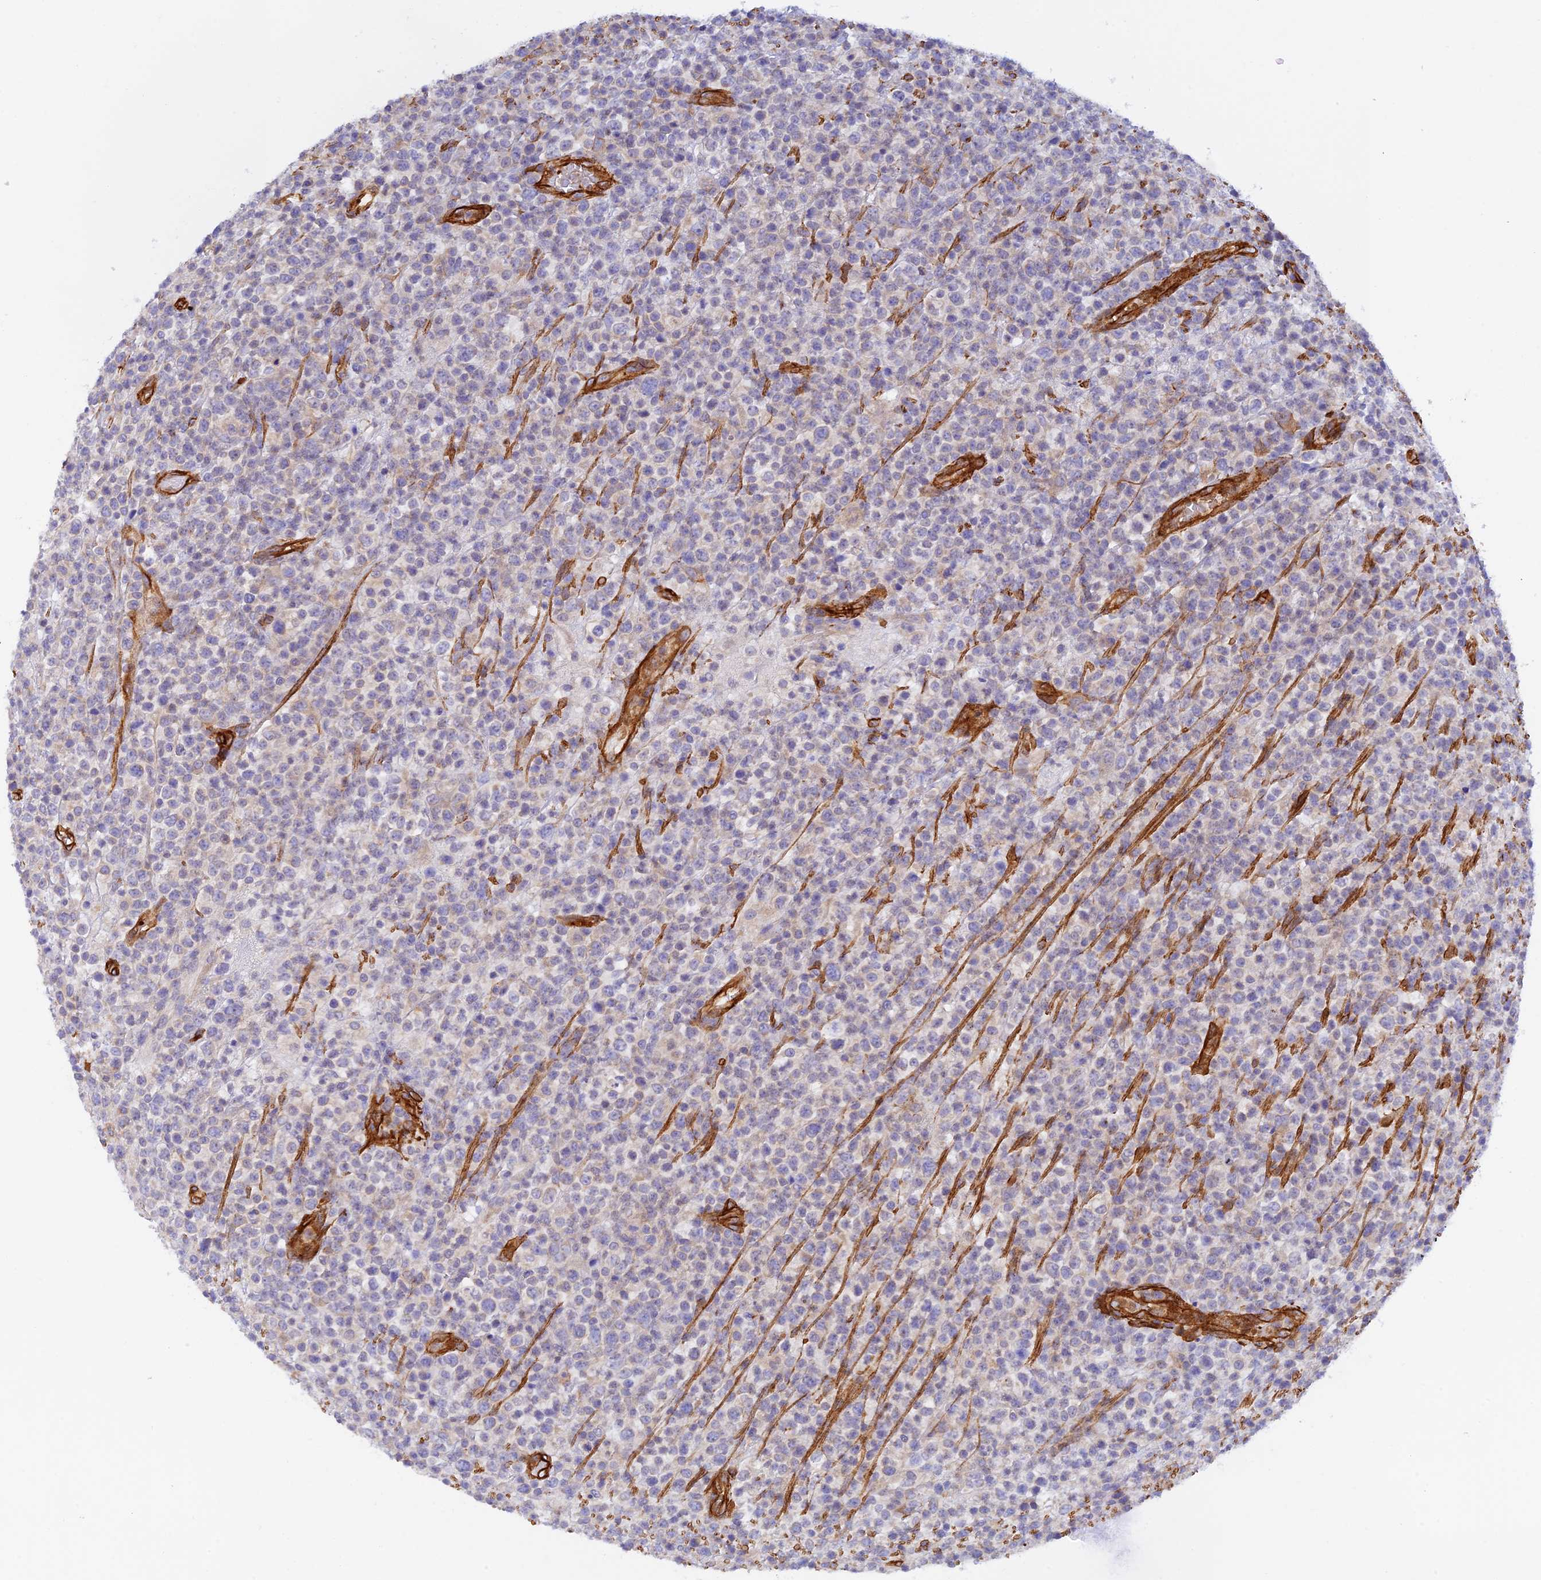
{"staining": {"intensity": "negative", "quantity": "none", "location": "none"}, "tissue": "lymphoma", "cell_type": "Tumor cells", "image_type": "cancer", "snomed": [{"axis": "morphology", "description": "Malignant lymphoma, non-Hodgkin's type, High grade"}, {"axis": "topography", "description": "Colon"}], "caption": "The immunohistochemistry histopathology image has no significant staining in tumor cells of malignant lymphoma, non-Hodgkin's type (high-grade) tissue.", "gene": "MYO9A", "patient": {"sex": "female", "age": 53}}